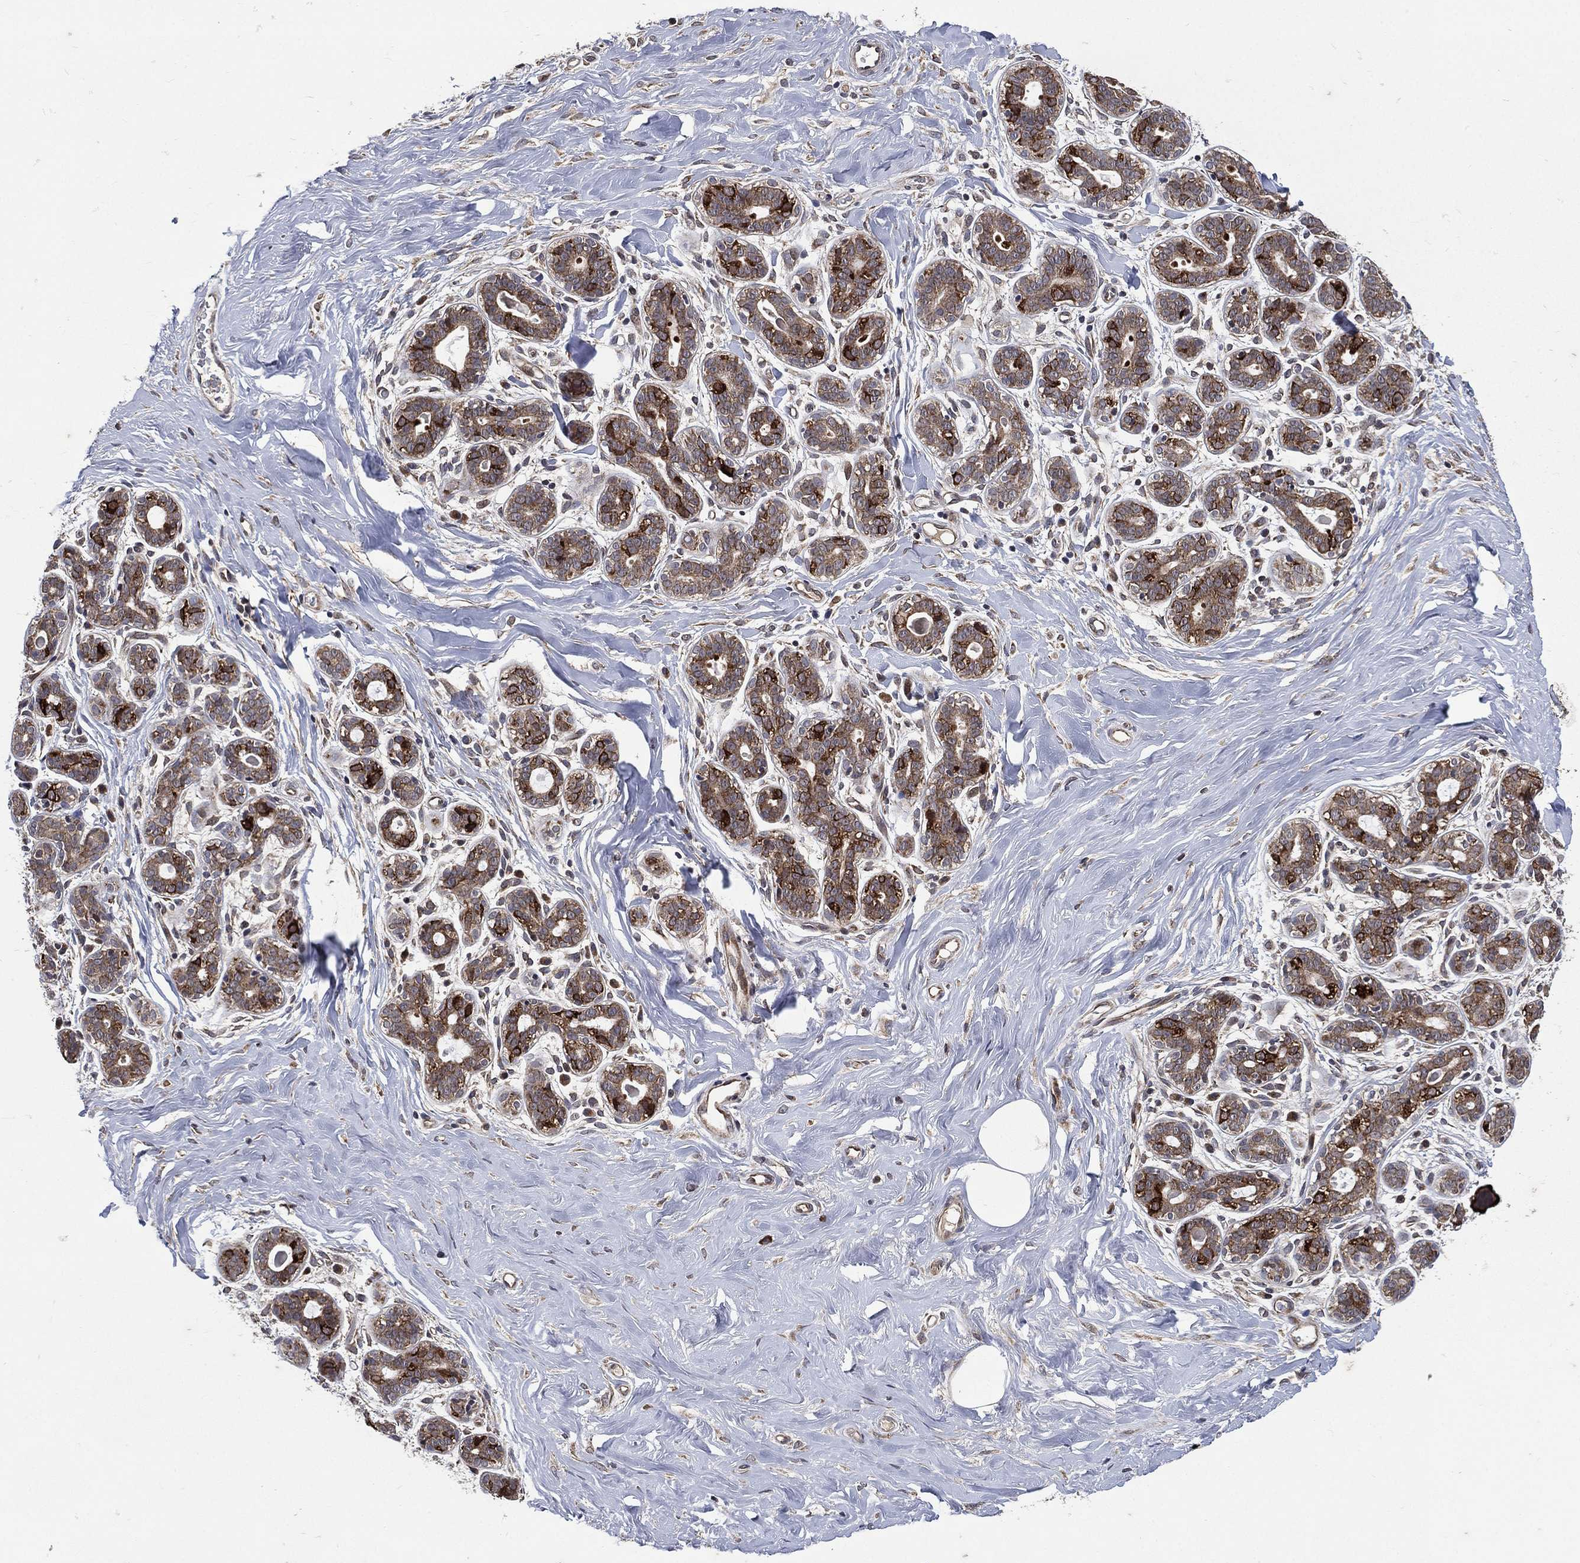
{"staining": {"intensity": "negative", "quantity": "none", "location": "none"}, "tissue": "breast", "cell_type": "Adipocytes", "image_type": "normal", "snomed": [{"axis": "morphology", "description": "Normal tissue, NOS"}, {"axis": "topography", "description": "Breast"}], "caption": "IHC of unremarkable human breast exhibits no staining in adipocytes.", "gene": "RAB11FIP4", "patient": {"sex": "female", "age": 43}}